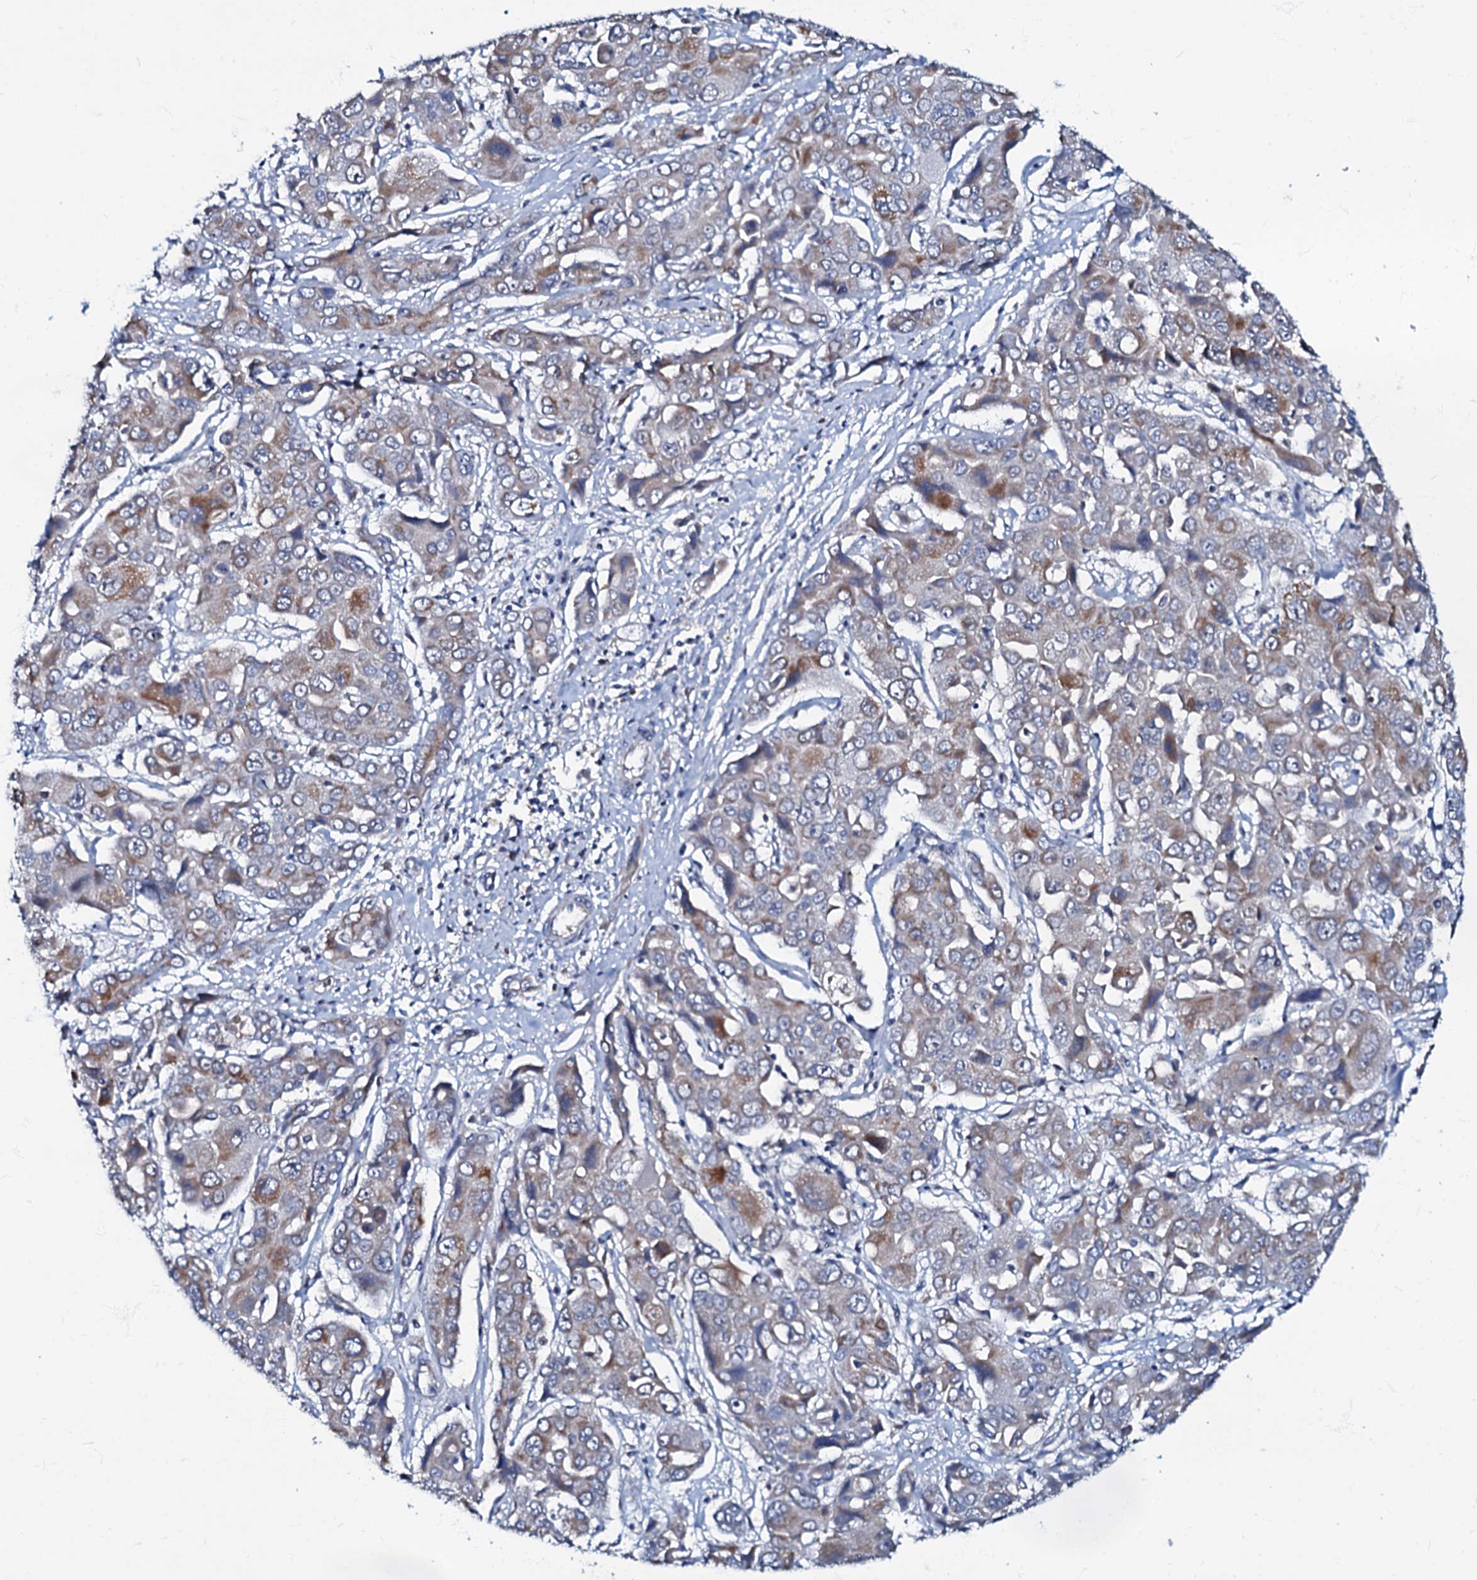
{"staining": {"intensity": "moderate", "quantity": "25%-75%", "location": "cytoplasmic/membranous"}, "tissue": "liver cancer", "cell_type": "Tumor cells", "image_type": "cancer", "snomed": [{"axis": "morphology", "description": "Cholangiocarcinoma"}, {"axis": "topography", "description": "Liver"}], "caption": "IHC (DAB) staining of liver cancer exhibits moderate cytoplasmic/membranous protein staining in approximately 25%-75% of tumor cells. (brown staining indicates protein expression, while blue staining denotes nuclei).", "gene": "MRPL51", "patient": {"sex": "male", "age": 67}}